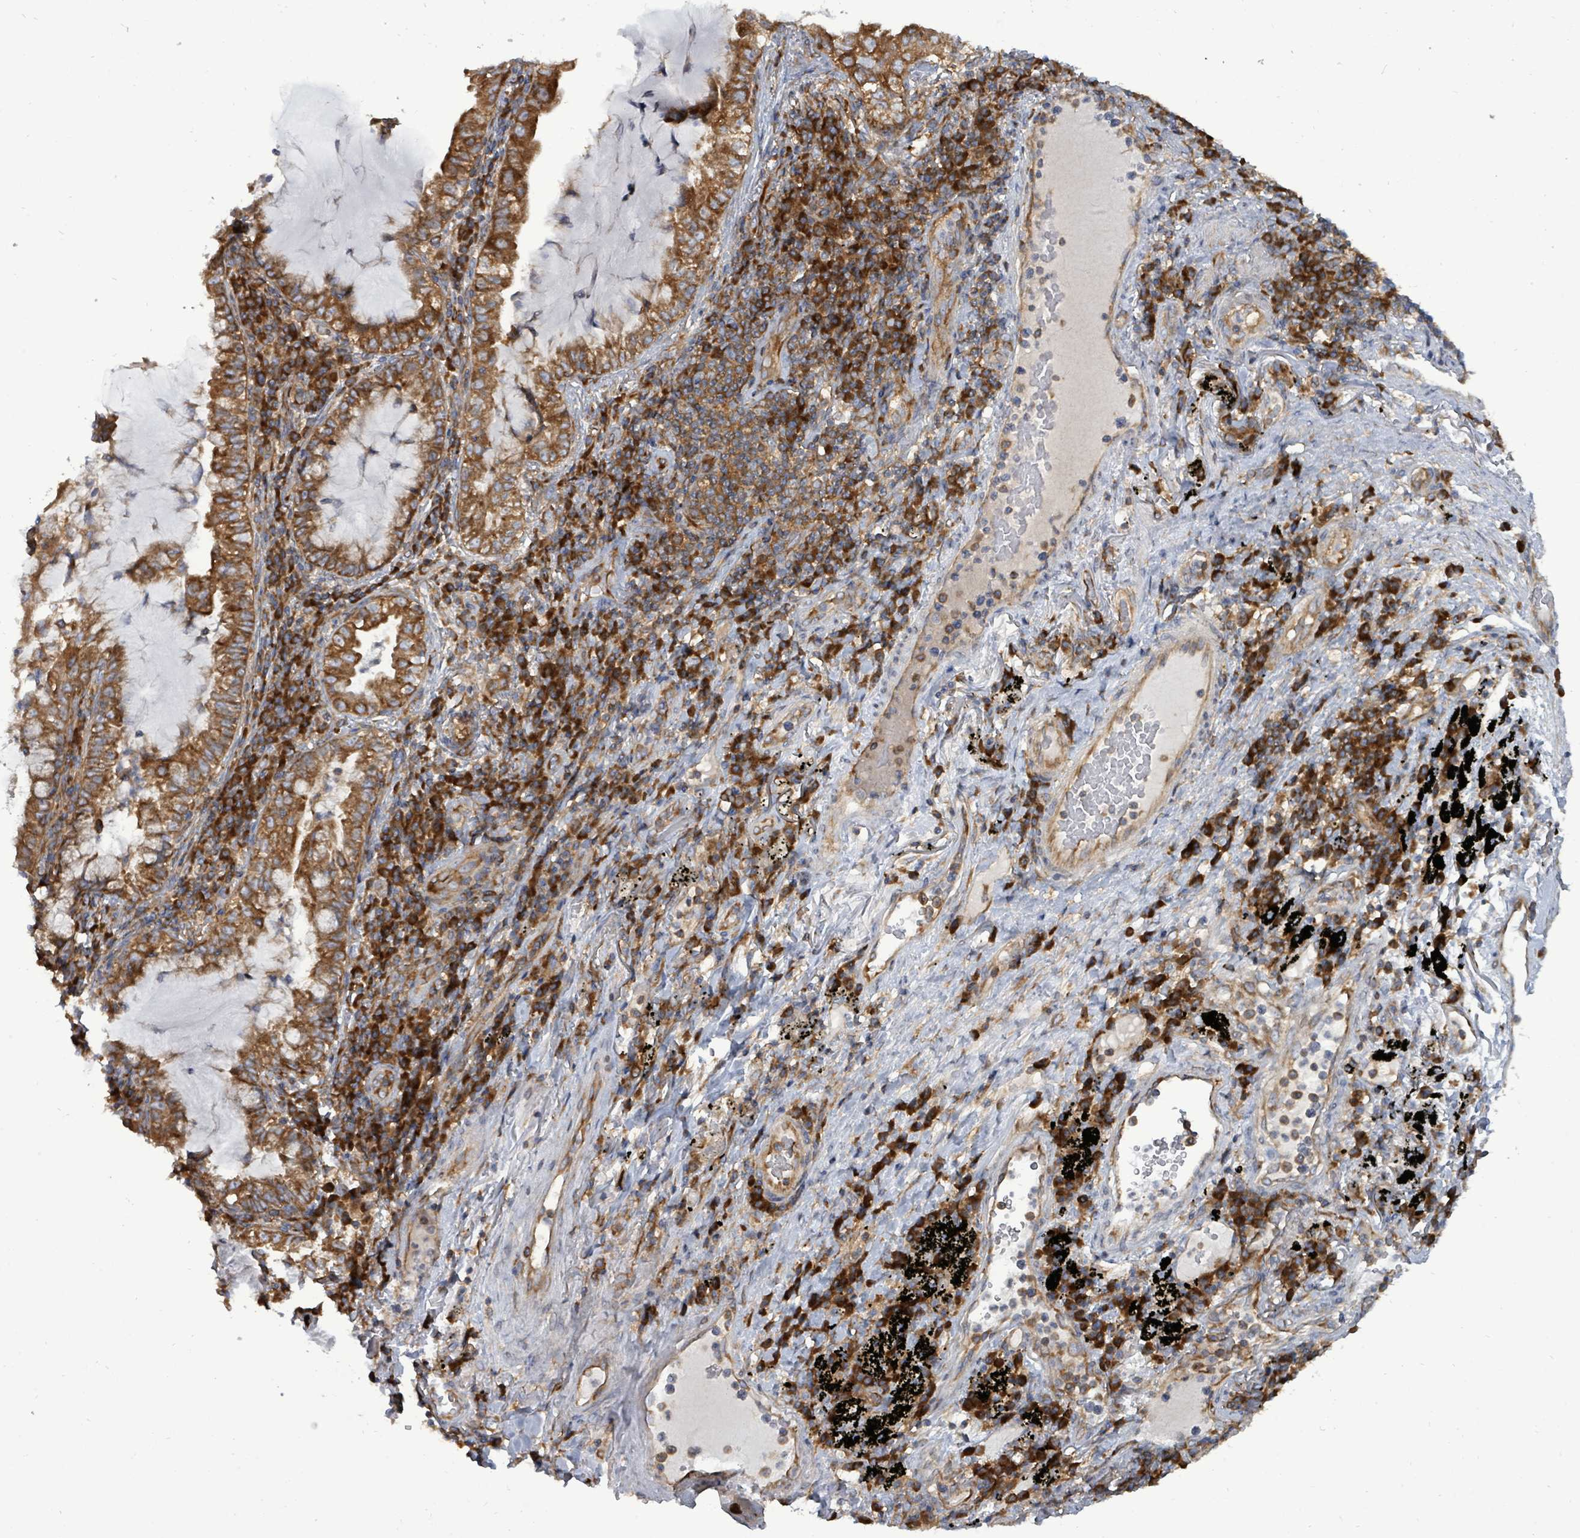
{"staining": {"intensity": "strong", "quantity": ">75%", "location": "cytoplasmic/membranous"}, "tissue": "lung cancer", "cell_type": "Tumor cells", "image_type": "cancer", "snomed": [{"axis": "morphology", "description": "Adenocarcinoma, NOS"}, {"axis": "topography", "description": "Lung"}], "caption": "A brown stain labels strong cytoplasmic/membranous staining of a protein in human lung adenocarcinoma tumor cells.", "gene": "EIF3C", "patient": {"sex": "female", "age": 73}}